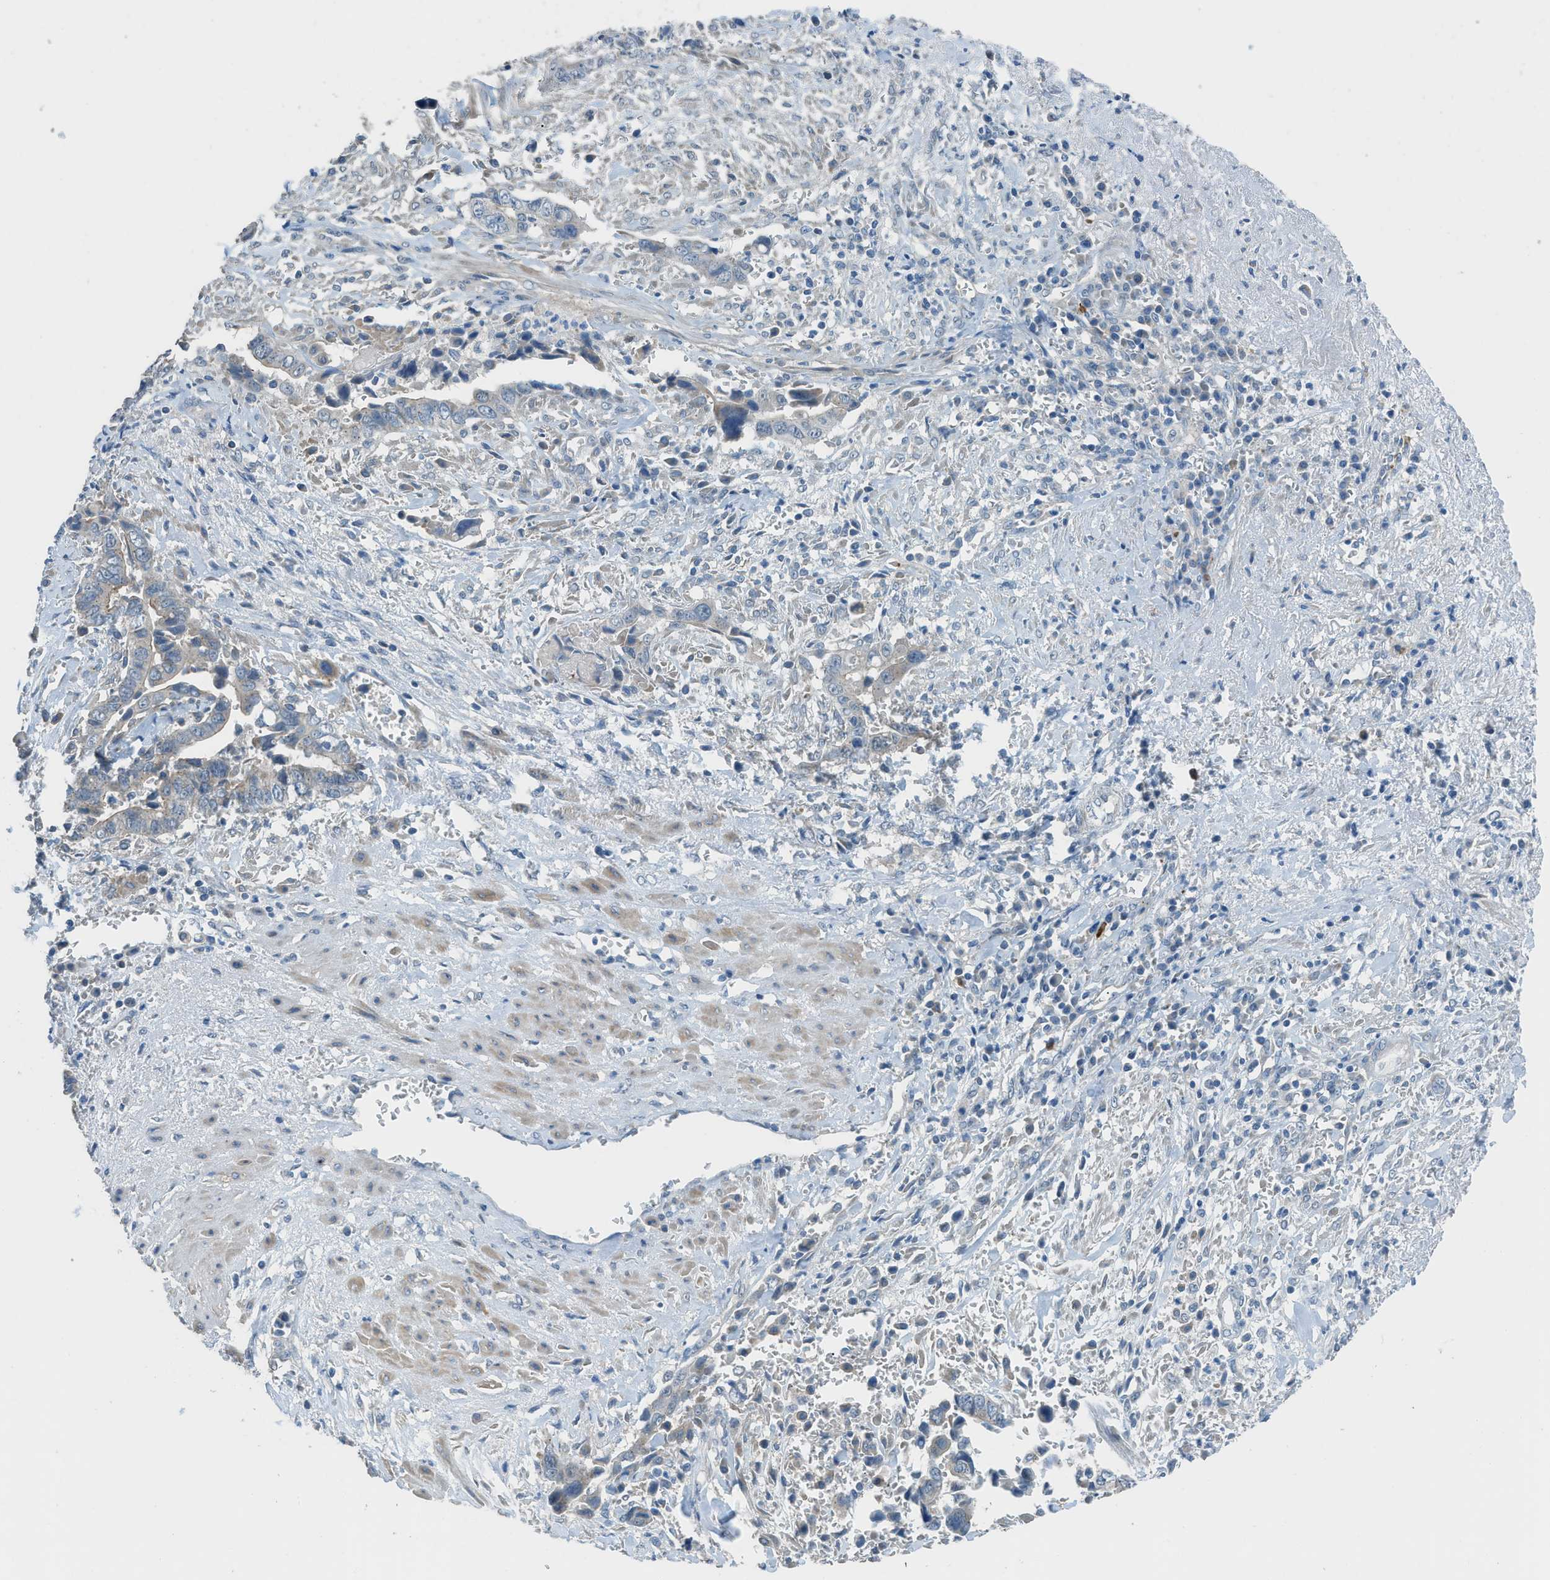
{"staining": {"intensity": "weak", "quantity": "<25%", "location": "cytoplasmic/membranous"}, "tissue": "liver cancer", "cell_type": "Tumor cells", "image_type": "cancer", "snomed": [{"axis": "morphology", "description": "Cholangiocarcinoma"}, {"axis": "topography", "description": "Liver"}], "caption": "Liver cancer stained for a protein using immunohistochemistry (IHC) shows no positivity tumor cells.", "gene": "TIMD4", "patient": {"sex": "female", "age": 79}}